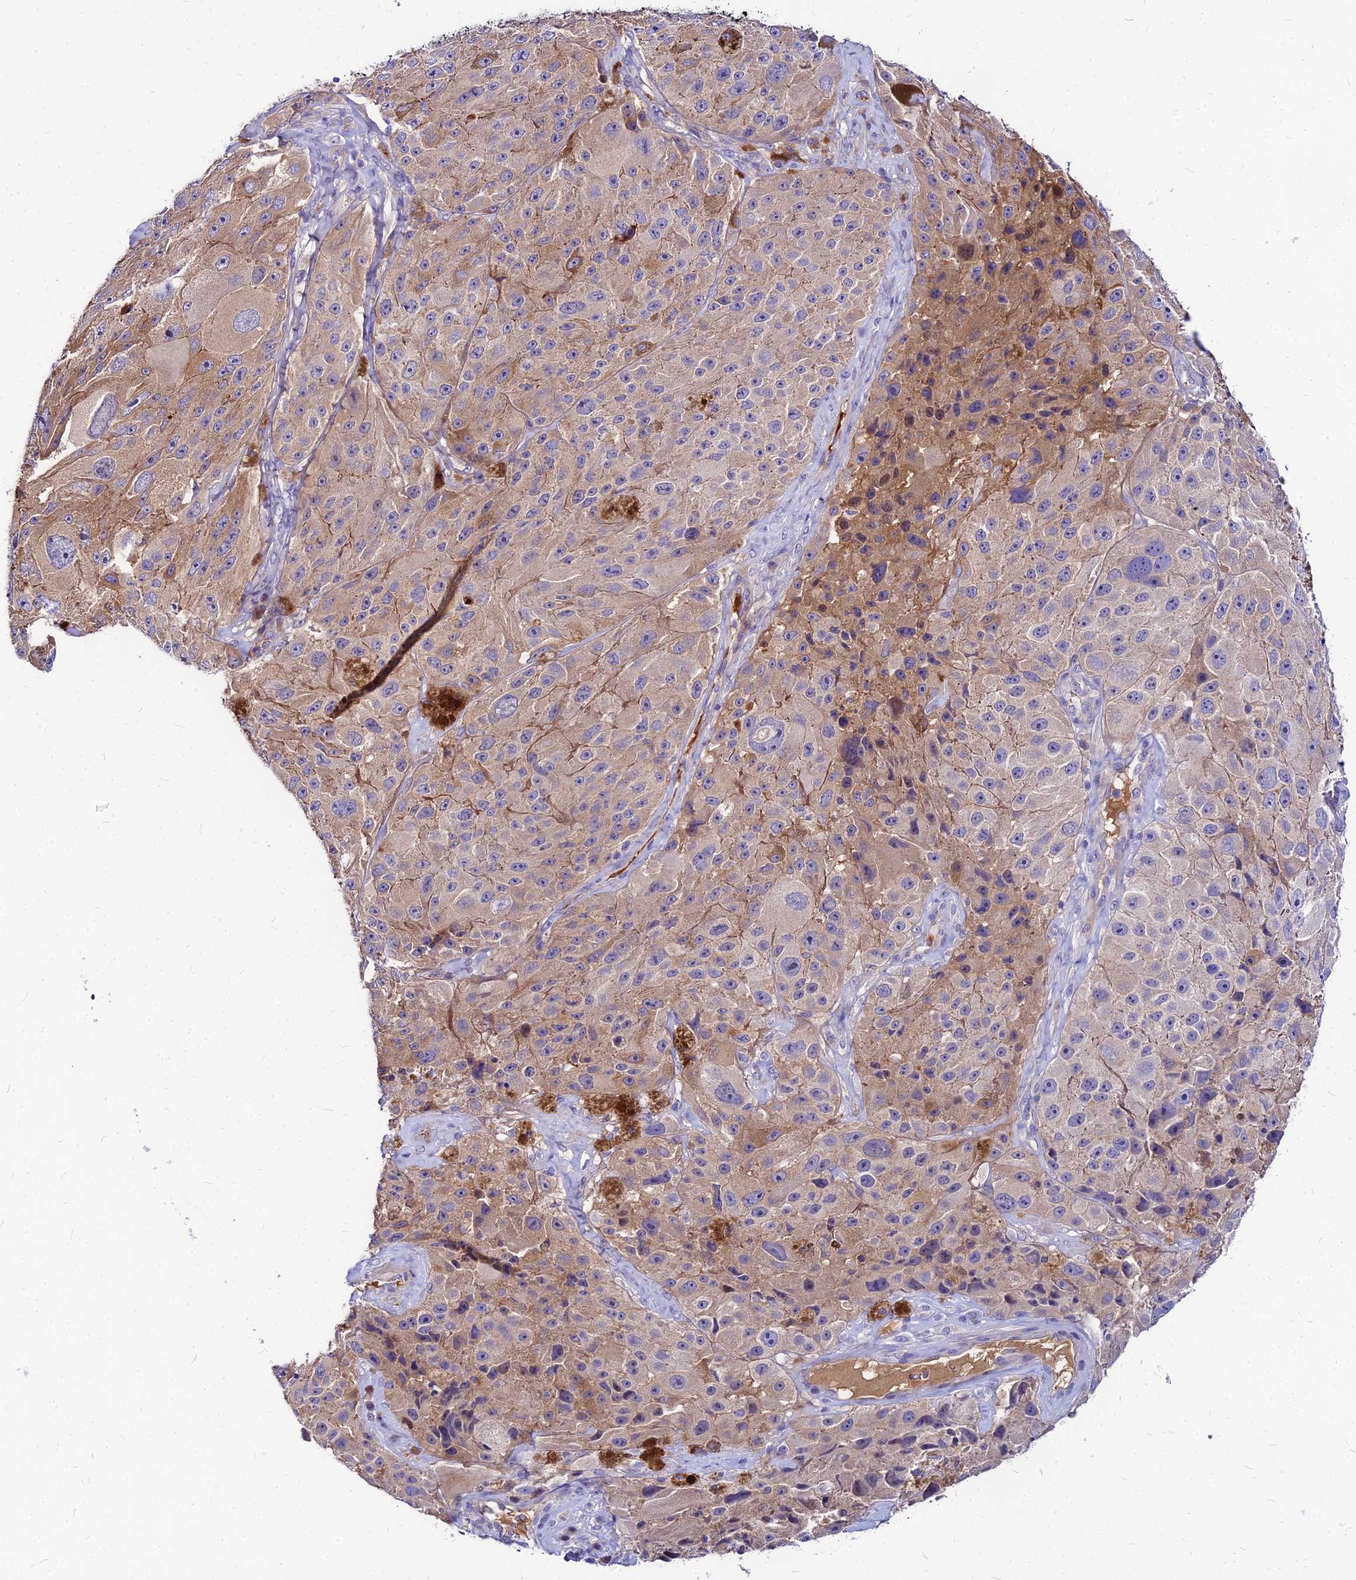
{"staining": {"intensity": "weak", "quantity": "25%-75%", "location": "cytoplasmic/membranous"}, "tissue": "melanoma", "cell_type": "Tumor cells", "image_type": "cancer", "snomed": [{"axis": "morphology", "description": "Malignant melanoma, Metastatic site"}, {"axis": "topography", "description": "Lymph node"}], "caption": "A high-resolution photomicrograph shows IHC staining of melanoma, which demonstrates weak cytoplasmic/membranous positivity in approximately 25%-75% of tumor cells.", "gene": "ACSM6", "patient": {"sex": "male", "age": 62}}